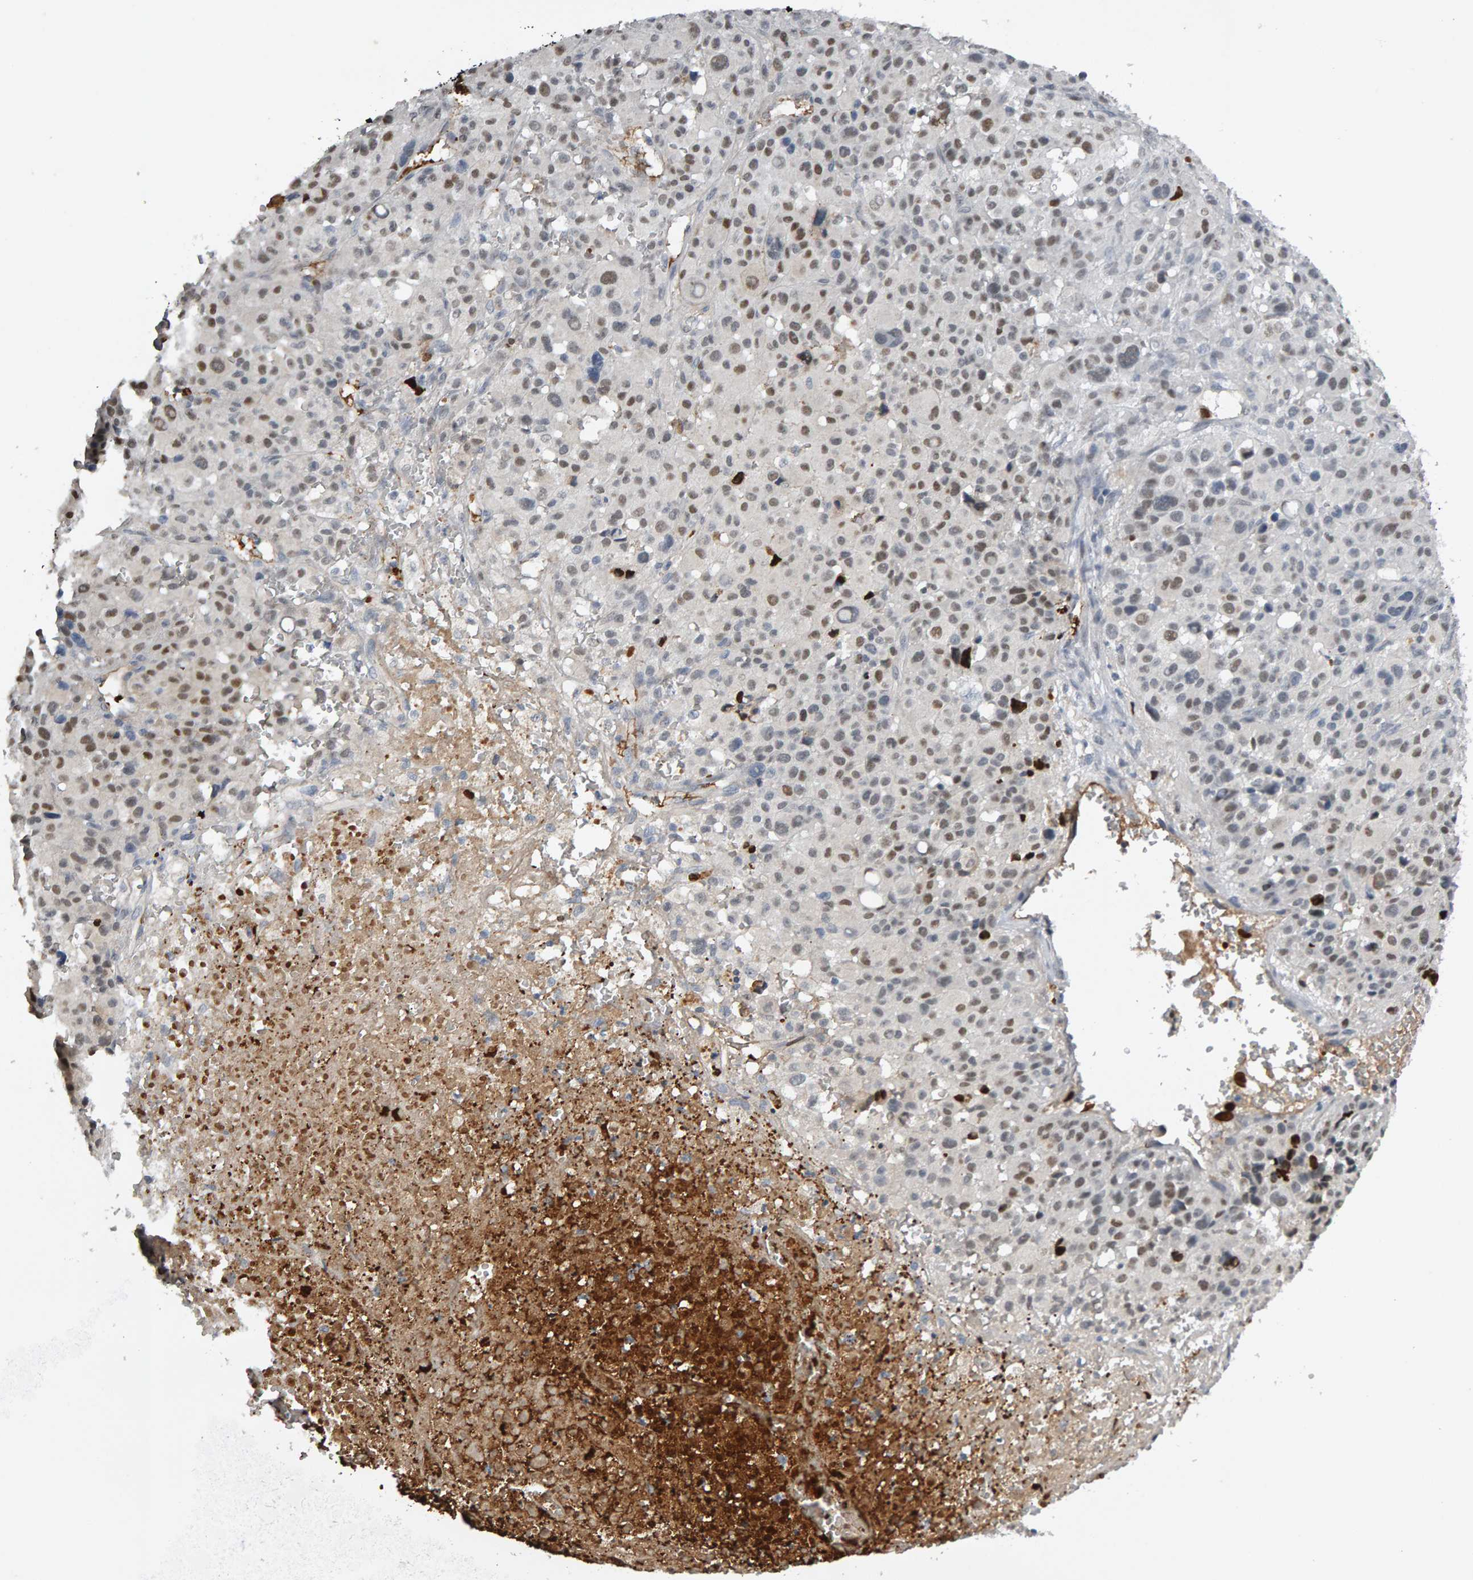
{"staining": {"intensity": "moderate", "quantity": ">75%", "location": "nuclear"}, "tissue": "melanoma", "cell_type": "Tumor cells", "image_type": "cancer", "snomed": [{"axis": "morphology", "description": "Malignant melanoma, Metastatic site"}, {"axis": "topography", "description": "Skin"}], "caption": "Melanoma tissue exhibits moderate nuclear expression in about >75% of tumor cells, visualized by immunohistochemistry.", "gene": "IPO8", "patient": {"sex": "female", "age": 74}}